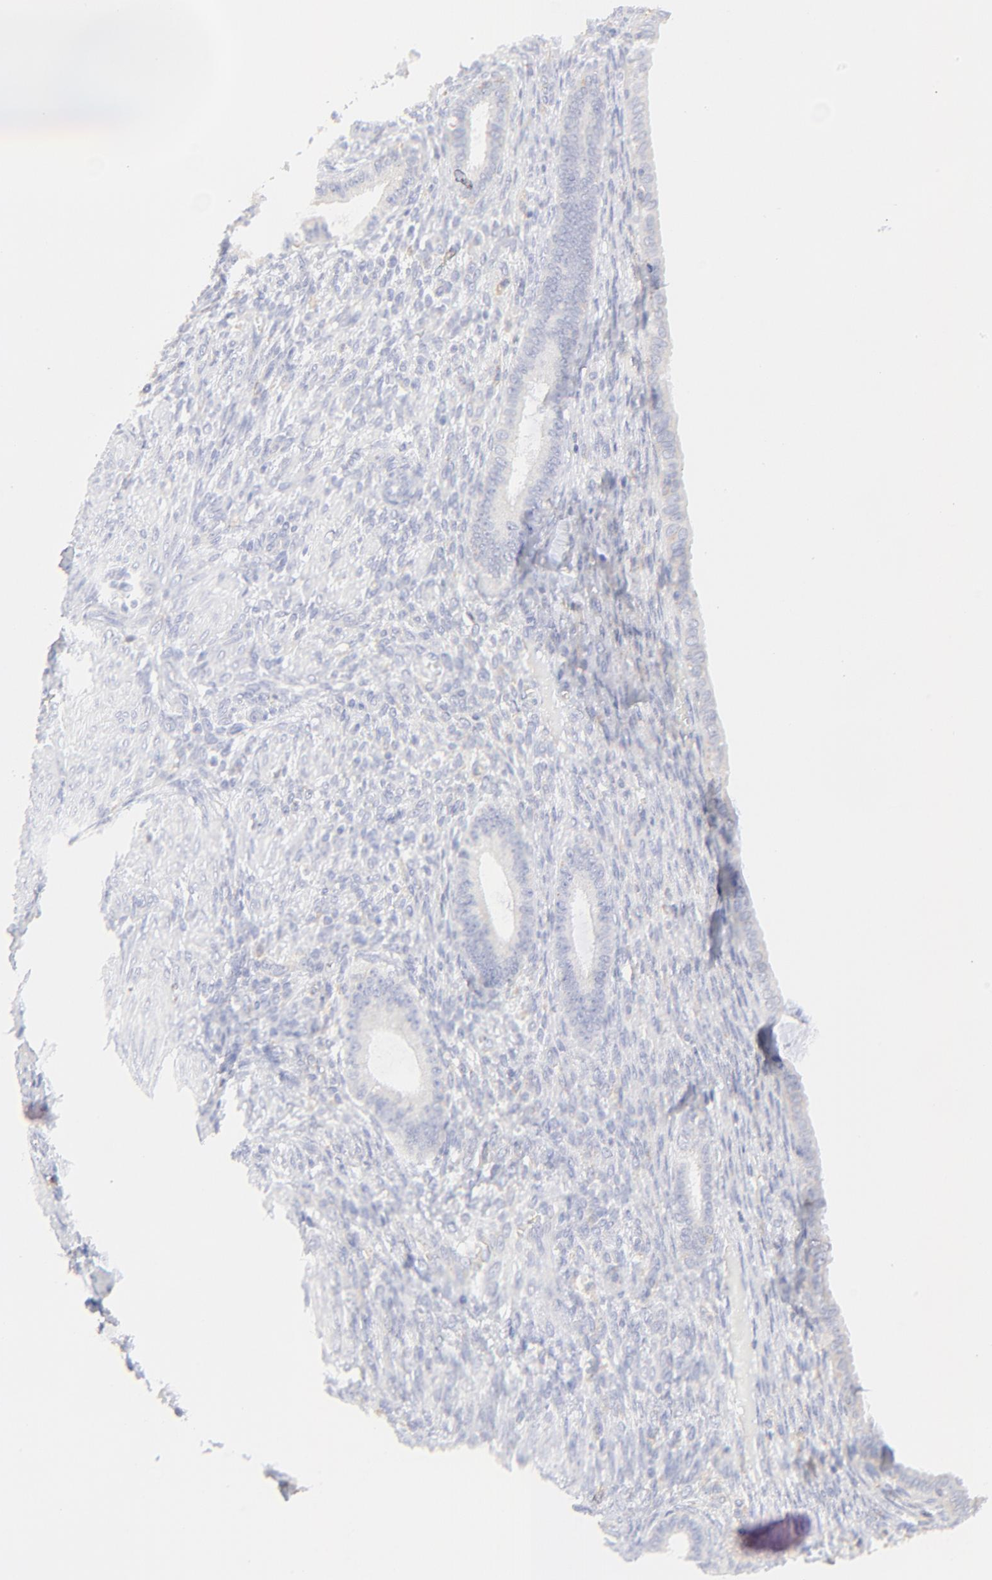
{"staining": {"intensity": "negative", "quantity": "none", "location": "none"}, "tissue": "endometrium", "cell_type": "Cells in endometrial stroma", "image_type": "normal", "snomed": [{"axis": "morphology", "description": "Normal tissue, NOS"}, {"axis": "topography", "description": "Endometrium"}], "caption": "Cells in endometrial stroma are negative for brown protein staining in normal endometrium. (Brightfield microscopy of DAB IHC at high magnification).", "gene": "LHFPL1", "patient": {"sex": "female", "age": 72}}